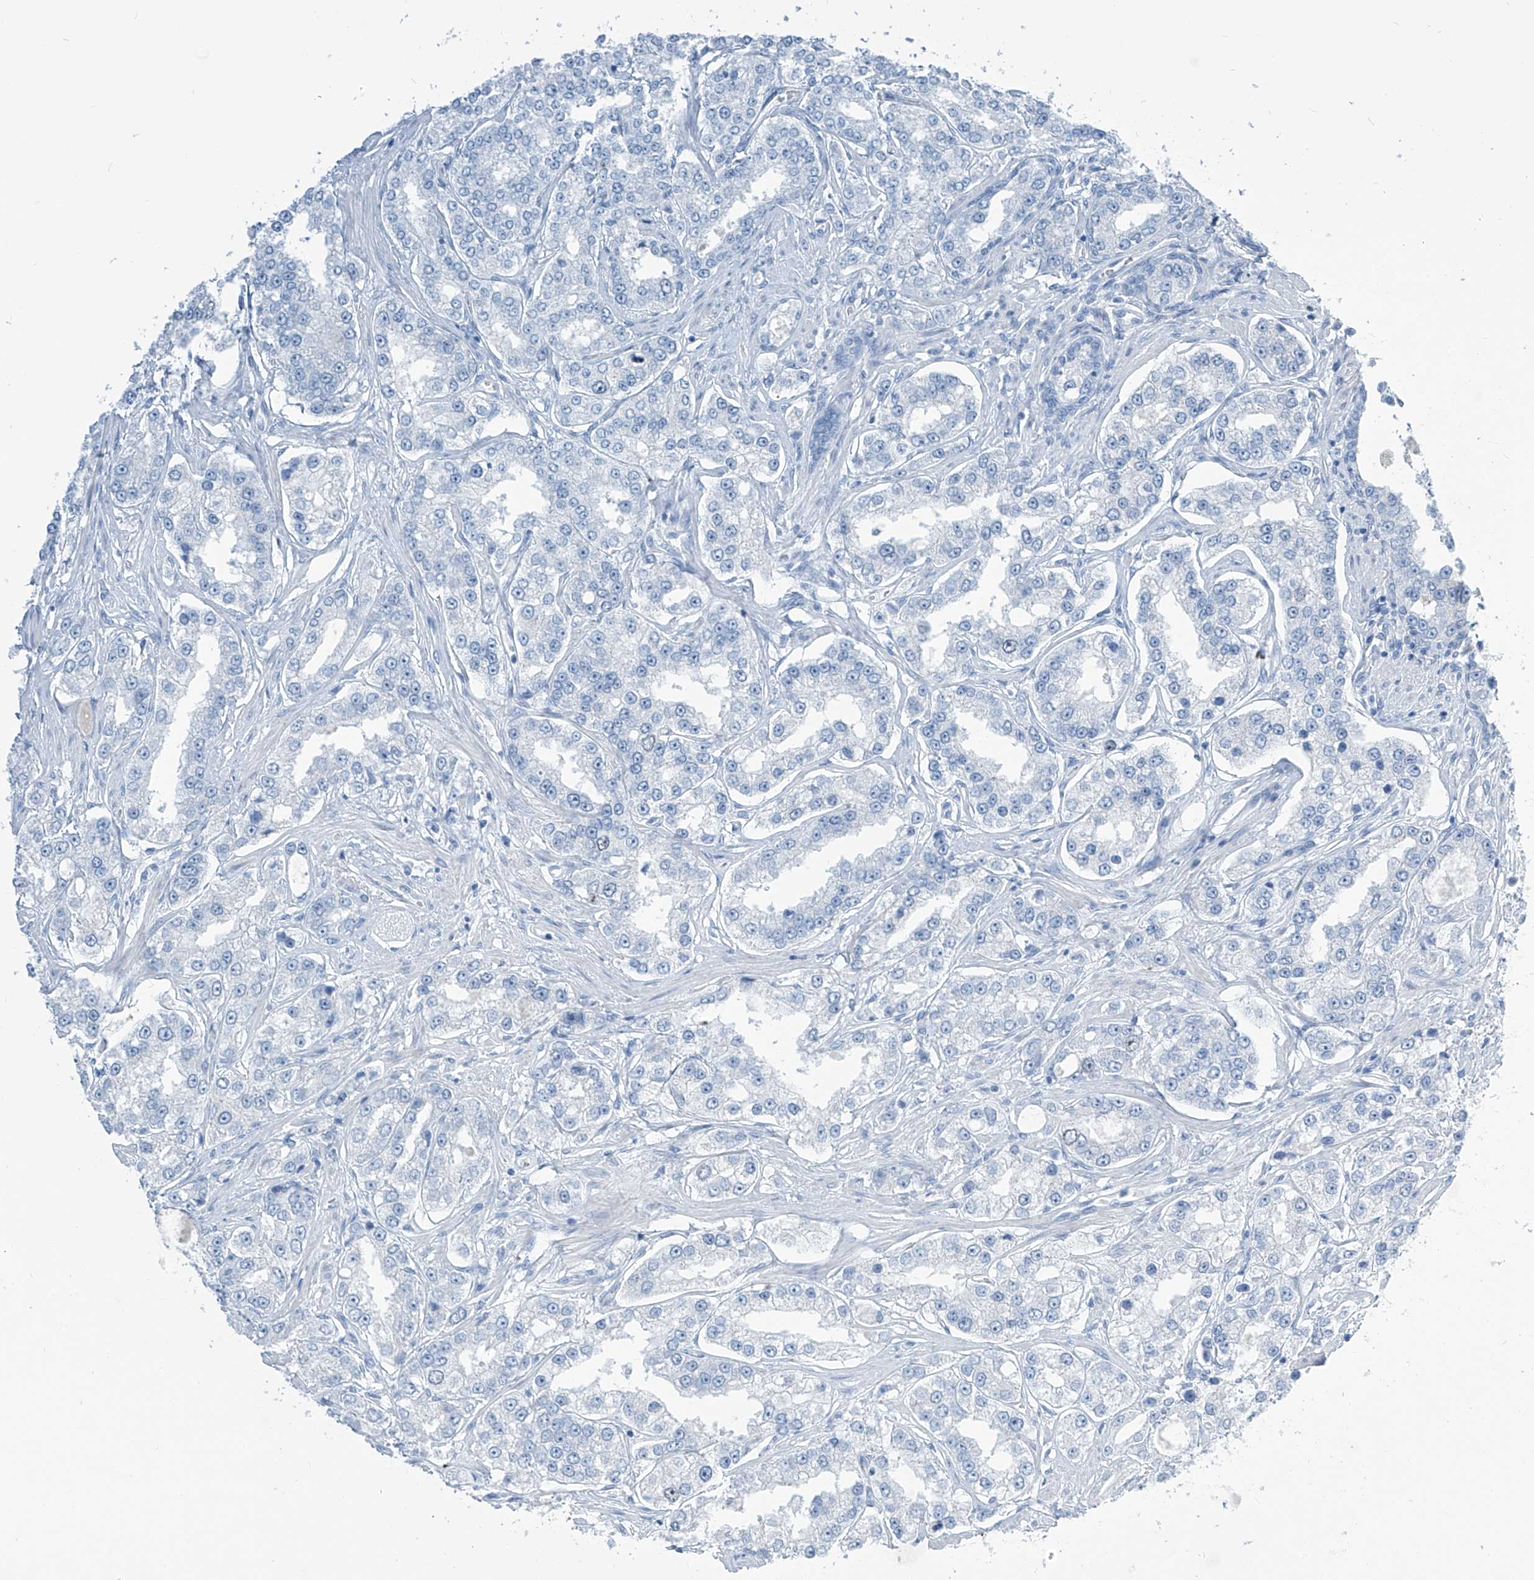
{"staining": {"intensity": "negative", "quantity": "none", "location": "none"}, "tissue": "prostate cancer", "cell_type": "Tumor cells", "image_type": "cancer", "snomed": [{"axis": "morphology", "description": "Normal tissue, NOS"}, {"axis": "morphology", "description": "Adenocarcinoma, High grade"}, {"axis": "topography", "description": "Prostate"}], "caption": "IHC of adenocarcinoma (high-grade) (prostate) shows no staining in tumor cells.", "gene": "SGO2", "patient": {"sex": "male", "age": 83}}